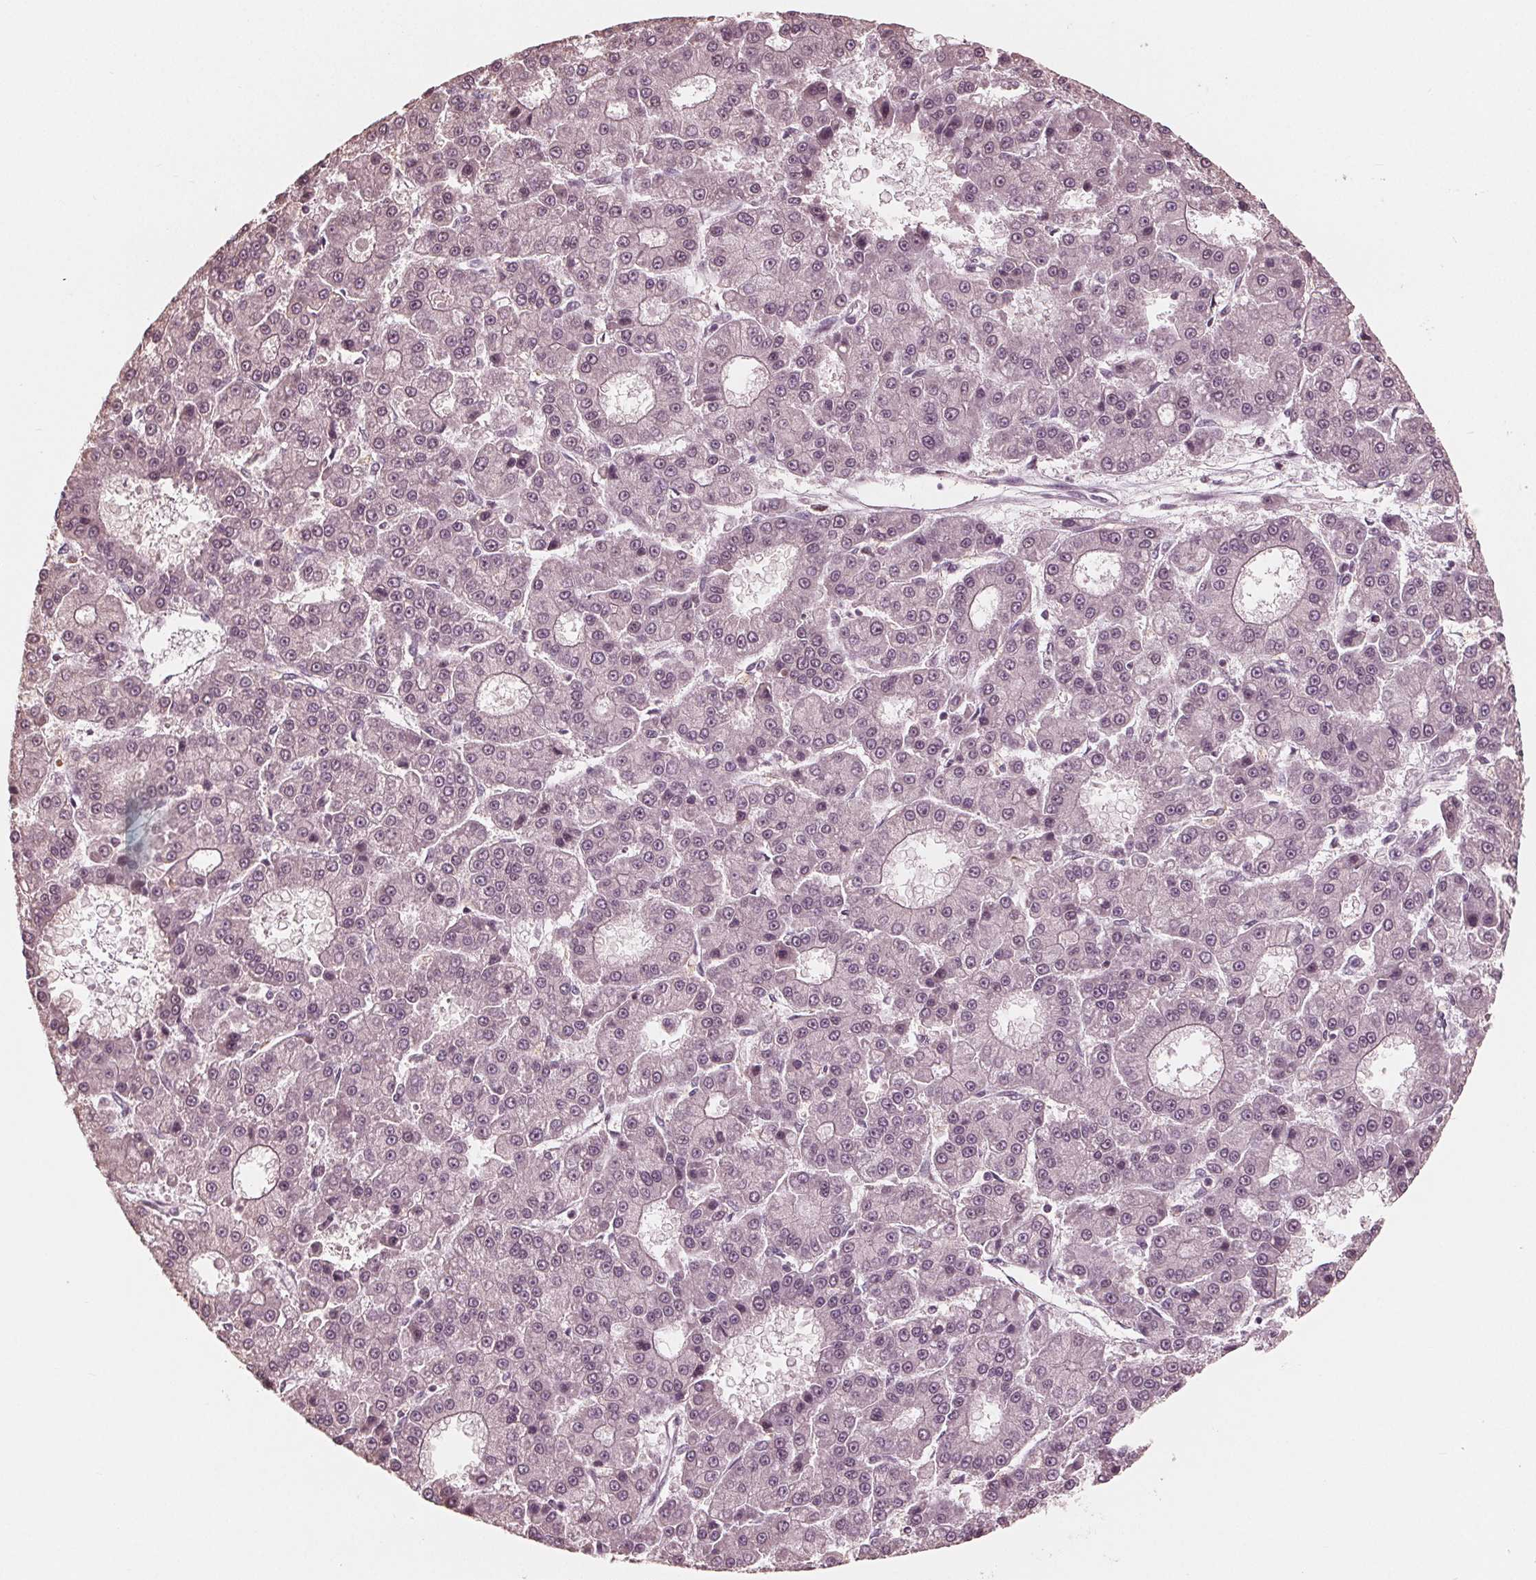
{"staining": {"intensity": "negative", "quantity": "none", "location": "none"}, "tissue": "liver cancer", "cell_type": "Tumor cells", "image_type": "cancer", "snomed": [{"axis": "morphology", "description": "Carcinoma, Hepatocellular, NOS"}, {"axis": "topography", "description": "Liver"}], "caption": "Tumor cells are negative for brown protein staining in liver cancer (hepatocellular carcinoma). (Brightfield microscopy of DAB (3,3'-diaminobenzidine) immunohistochemistry at high magnification).", "gene": "HIRIP3", "patient": {"sex": "male", "age": 70}}